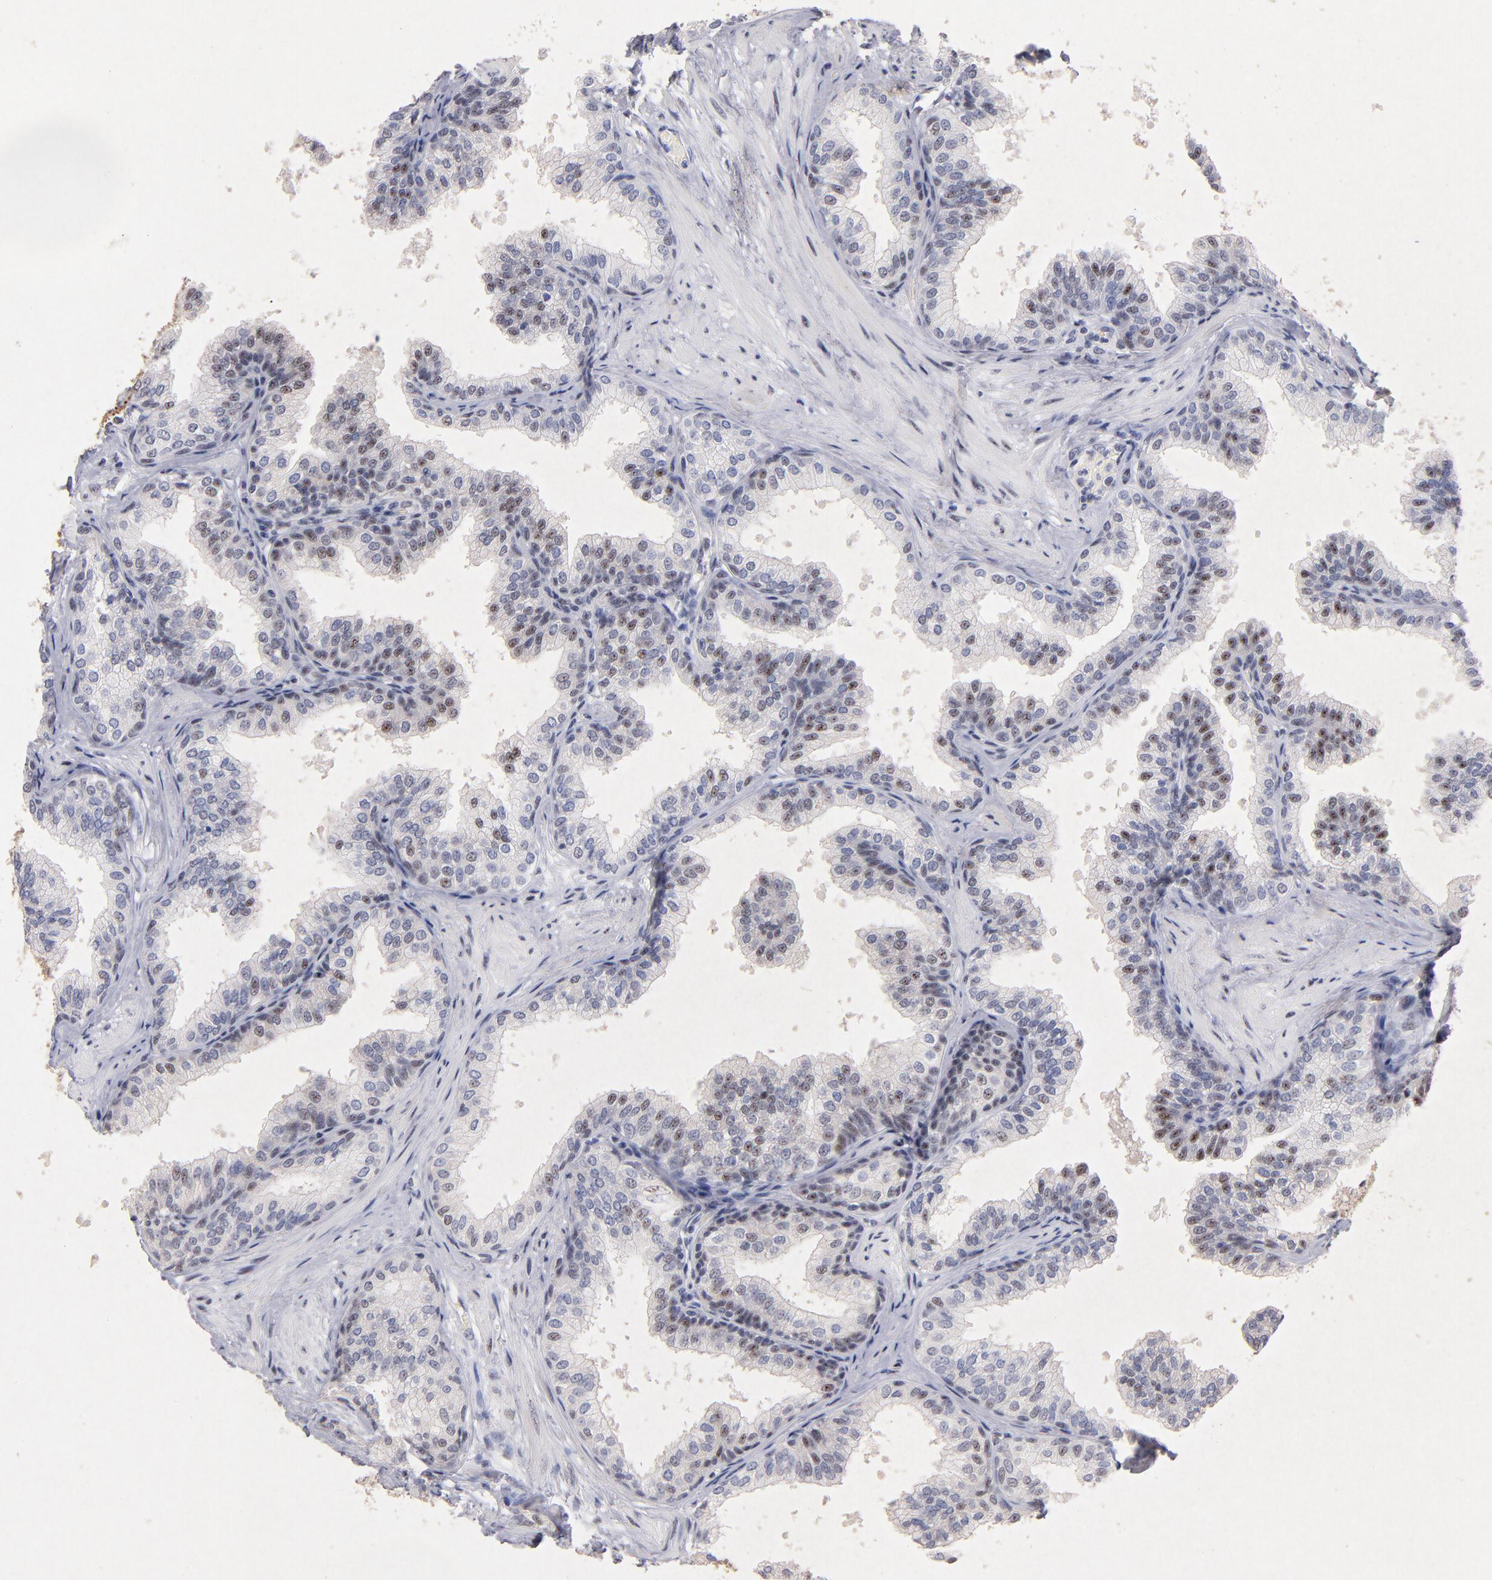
{"staining": {"intensity": "moderate", "quantity": "25%-75%", "location": "nuclear"}, "tissue": "prostate", "cell_type": "Glandular cells", "image_type": "normal", "snomed": [{"axis": "morphology", "description": "Normal tissue, NOS"}, {"axis": "topography", "description": "Prostate"}], "caption": "Protein expression analysis of unremarkable prostate shows moderate nuclear expression in approximately 25%-75% of glandular cells. (Stains: DAB in brown, nuclei in blue, Microscopy: brightfield microscopy at high magnification).", "gene": "RAF1", "patient": {"sex": "male", "age": 60}}